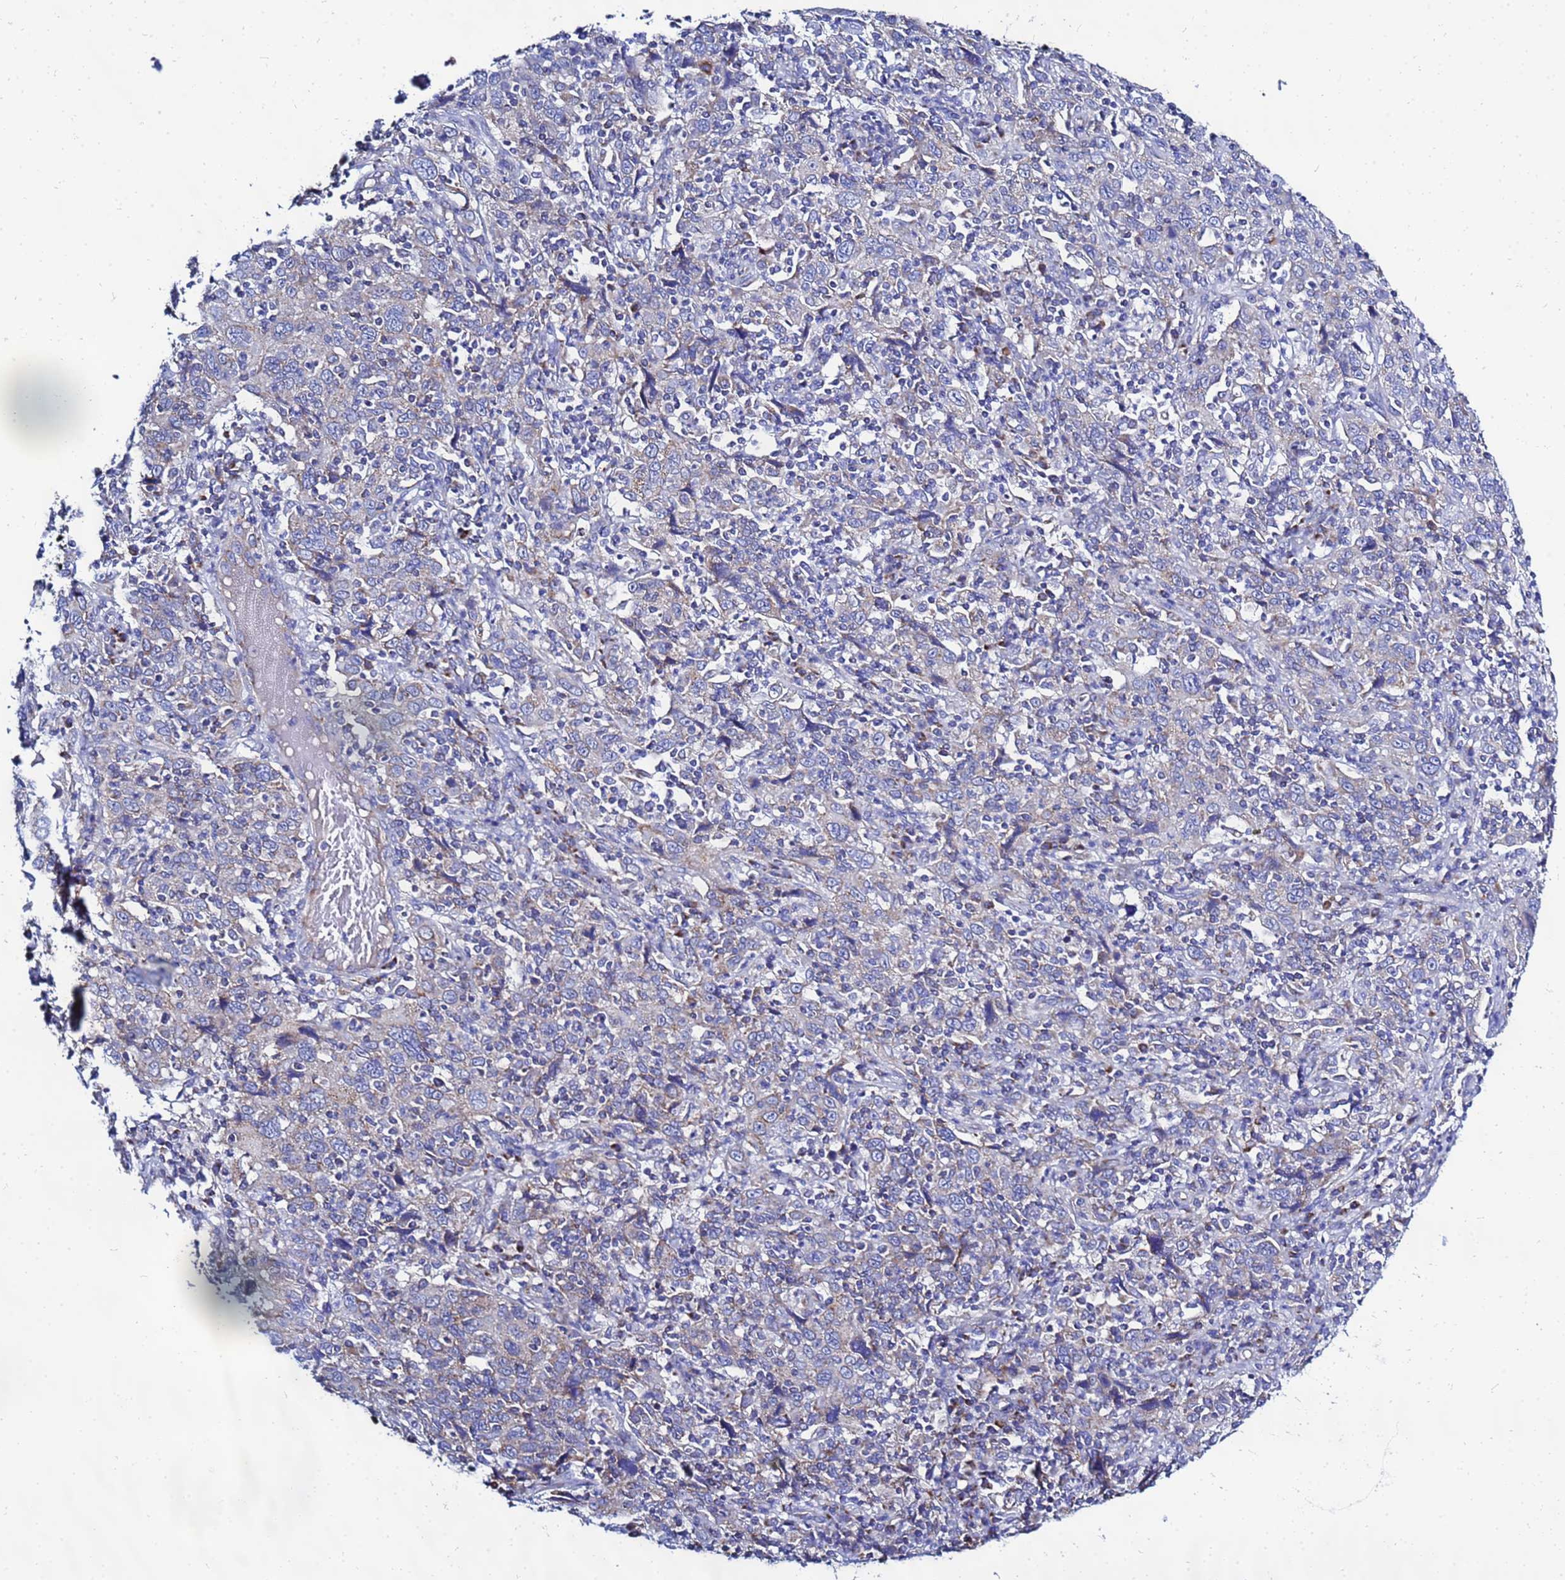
{"staining": {"intensity": "negative", "quantity": "none", "location": "none"}, "tissue": "cervical cancer", "cell_type": "Tumor cells", "image_type": "cancer", "snomed": [{"axis": "morphology", "description": "Squamous cell carcinoma, NOS"}, {"axis": "topography", "description": "Cervix"}], "caption": "This is an immunohistochemistry (IHC) photomicrograph of squamous cell carcinoma (cervical). There is no positivity in tumor cells.", "gene": "FAHD2A", "patient": {"sex": "female", "age": 46}}